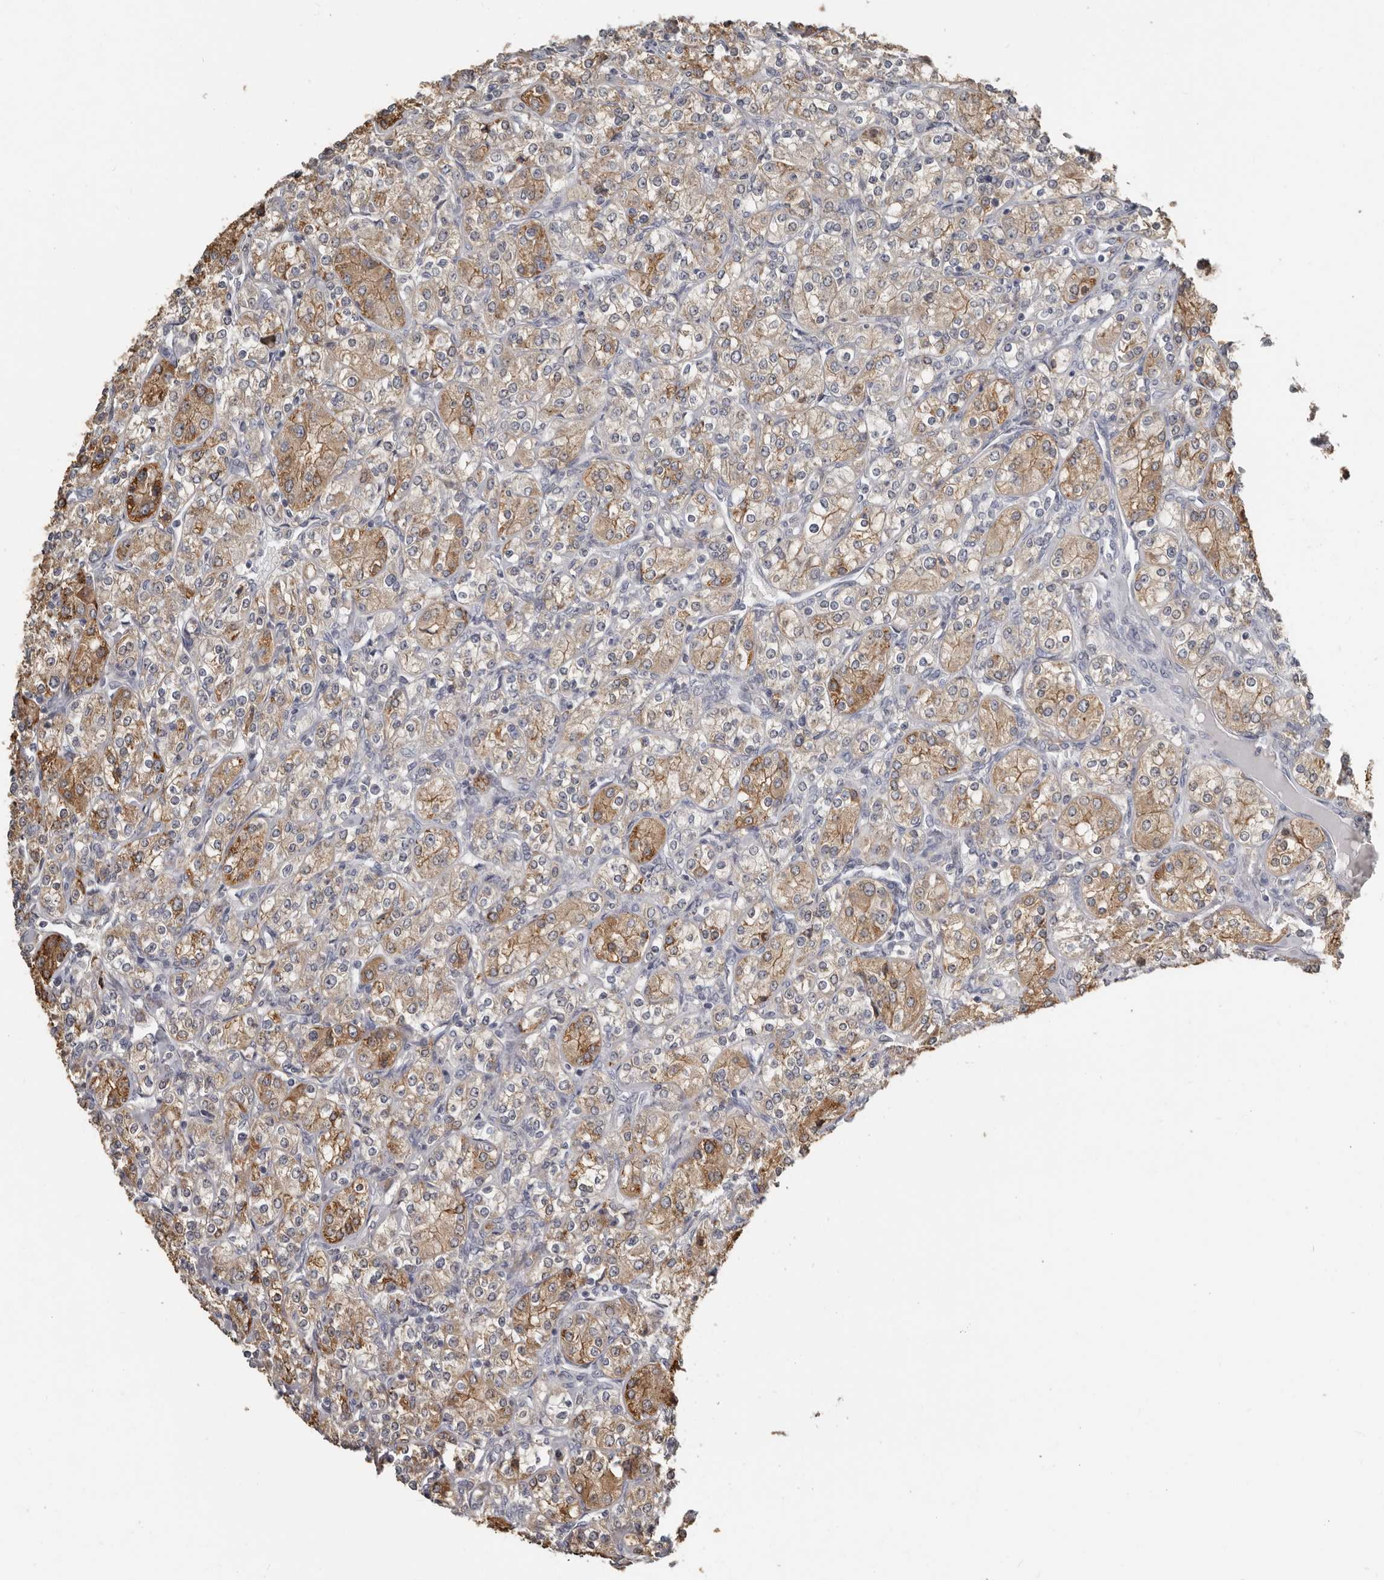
{"staining": {"intensity": "moderate", "quantity": ">75%", "location": "cytoplasmic/membranous"}, "tissue": "renal cancer", "cell_type": "Tumor cells", "image_type": "cancer", "snomed": [{"axis": "morphology", "description": "Adenocarcinoma, NOS"}, {"axis": "topography", "description": "Kidney"}], "caption": "DAB (3,3'-diaminobenzidine) immunohistochemical staining of human renal adenocarcinoma shows moderate cytoplasmic/membranous protein staining in about >75% of tumor cells.", "gene": "KCNJ8", "patient": {"sex": "male", "age": 77}}